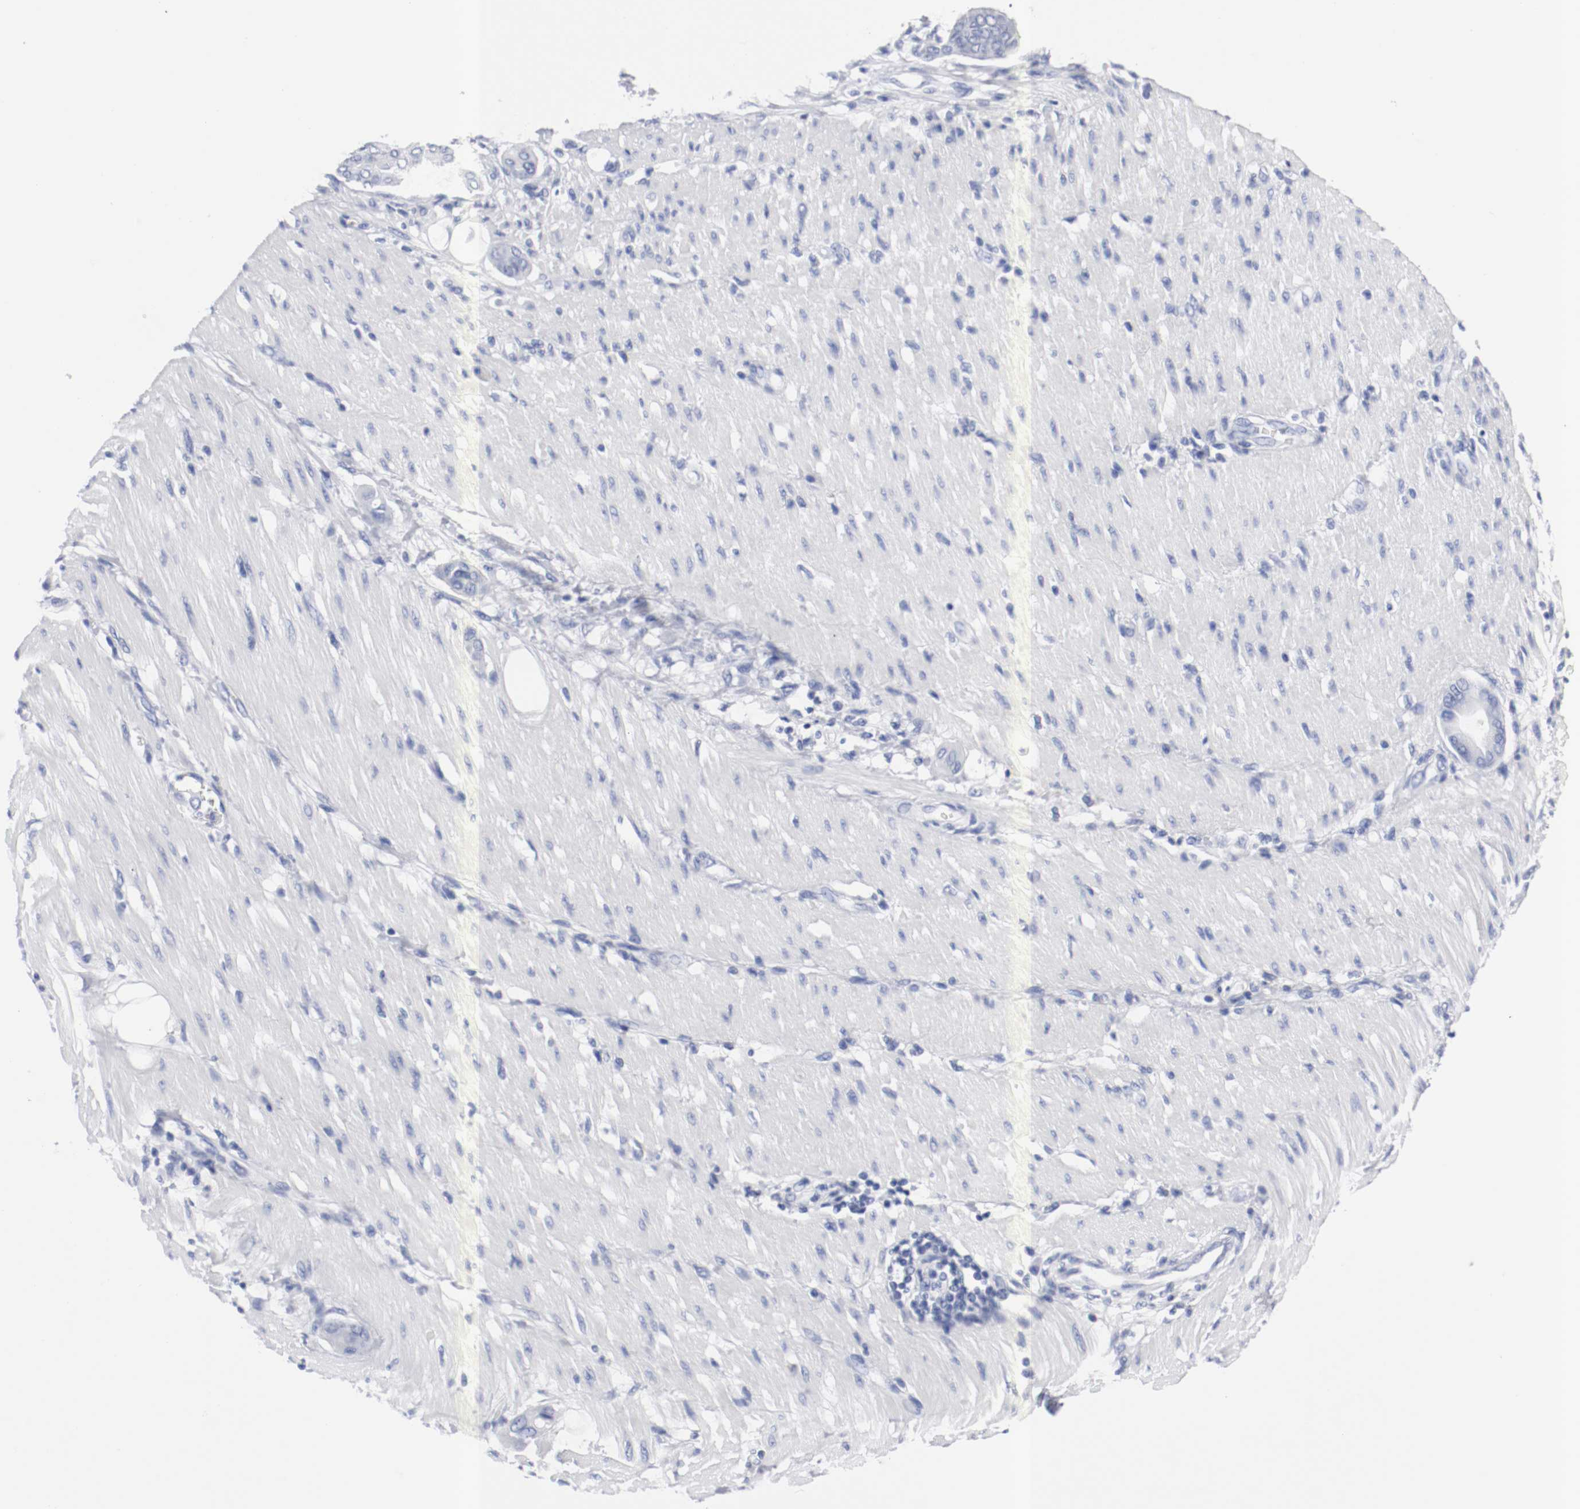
{"staining": {"intensity": "negative", "quantity": "none", "location": "none"}, "tissue": "pancreatic cancer", "cell_type": "Tumor cells", "image_type": "cancer", "snomed": [{"axis": "morphology", "description": "Adenocarcinoma, NOS"}, {"axis": "morphology", "description": "Adenocarcinoma, metastatic, NOS"}, {"axis": "topography", "description": "Lymph node"}, {"axis": "topography", "description": "Pancreas"}, {"axis": "topography", "description": "Duodenum"}], "caption": "A high-resolution photomicrograph shows immunohistochemistry staining of pancreatic cancer (adenocarcinoma), which demonstrates no significant staining in tumor cells.", "gene": "GAD1", "patient": {"sex": "female", "age": 64}}